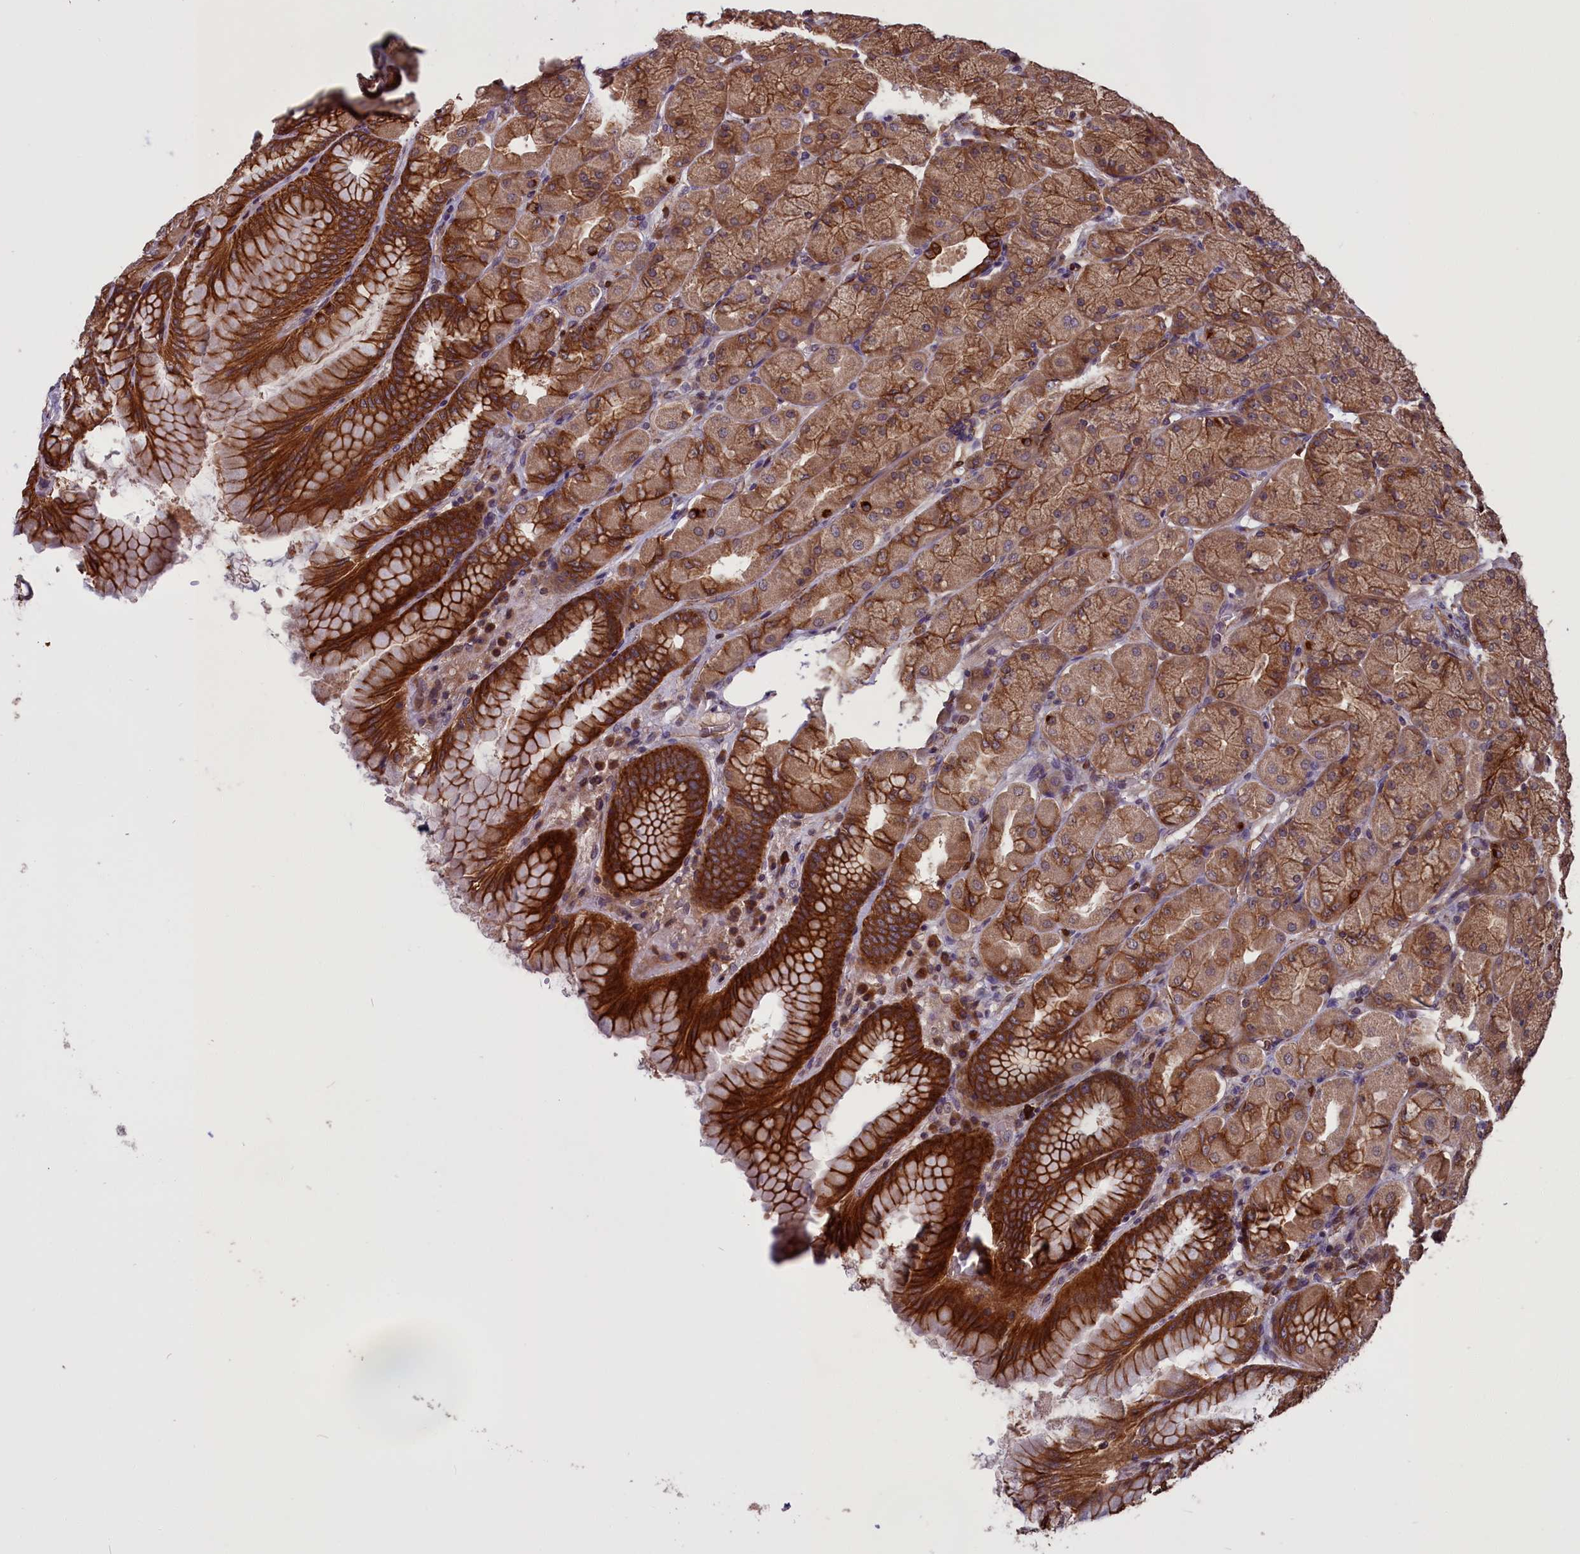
{"staining": {"intensity": "strong", "quantity": "25%-75%", "location": "cytoplasmic/membranous"}, "tissue": "stomach", "cell_type": "Glandular cells", "image_type": "normal", "snomed": [{"axis": "morphology", "description": "Normal tissue, NOS"}, {"axis": "topography", "description": "Stomach, upper"}], "caption": "An immunohistochemistry histopathology image of normal tissue is shown. Protein staining in brown labels strong cytoplasmic/membranous positivity in stomach within glandular cells. The staining was performed using DAB to visualize the protein expression in brown, while the nuclei were stained in blue with hematoxylin (Magnification: 20x).", "gene": "DENND1B", "patient": {"sex": "female", "age": 56}}